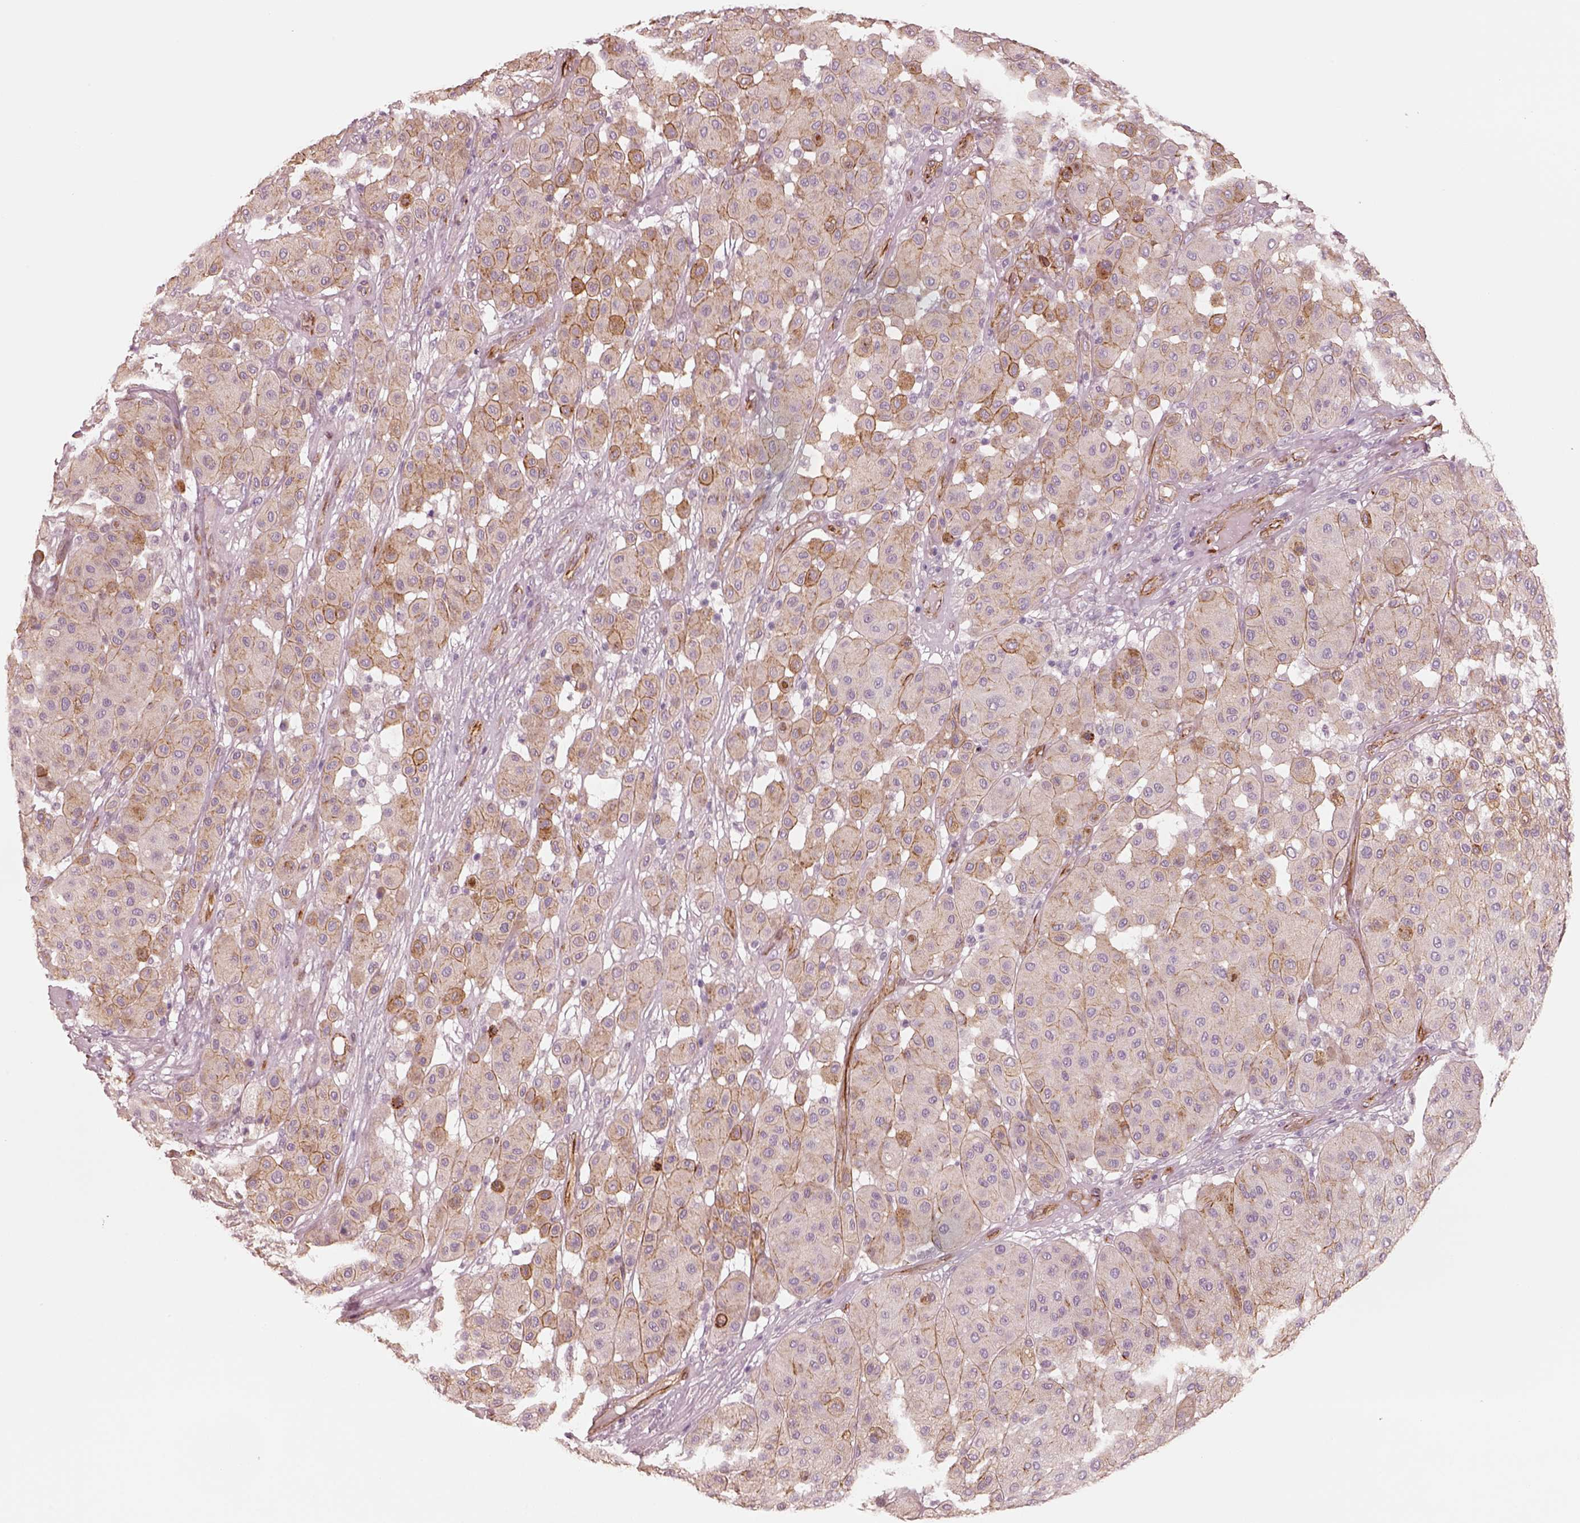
{"staining": {"intensity": "weak", "quantity": "25%-75%", "location": "cytoplasmic/membranous"}, "tissue": "melanoma", "cell_type": "Tumor cells", "image_type": "cancer", "snomed": [{"axis": "morphology", "description": "Malignant melanoma, Metastatic site"}, {"axis": "topography", "description": "Smooth muscle"}], "caption": "This image exhibits immunohistochemistry (IHC) staining of melanoma, with low weak cytoplasmic/membranous staining in about 25%-75% of tumor cells.", "gene": "CRYM", "patient": {"sex": "male", "age": 41}}